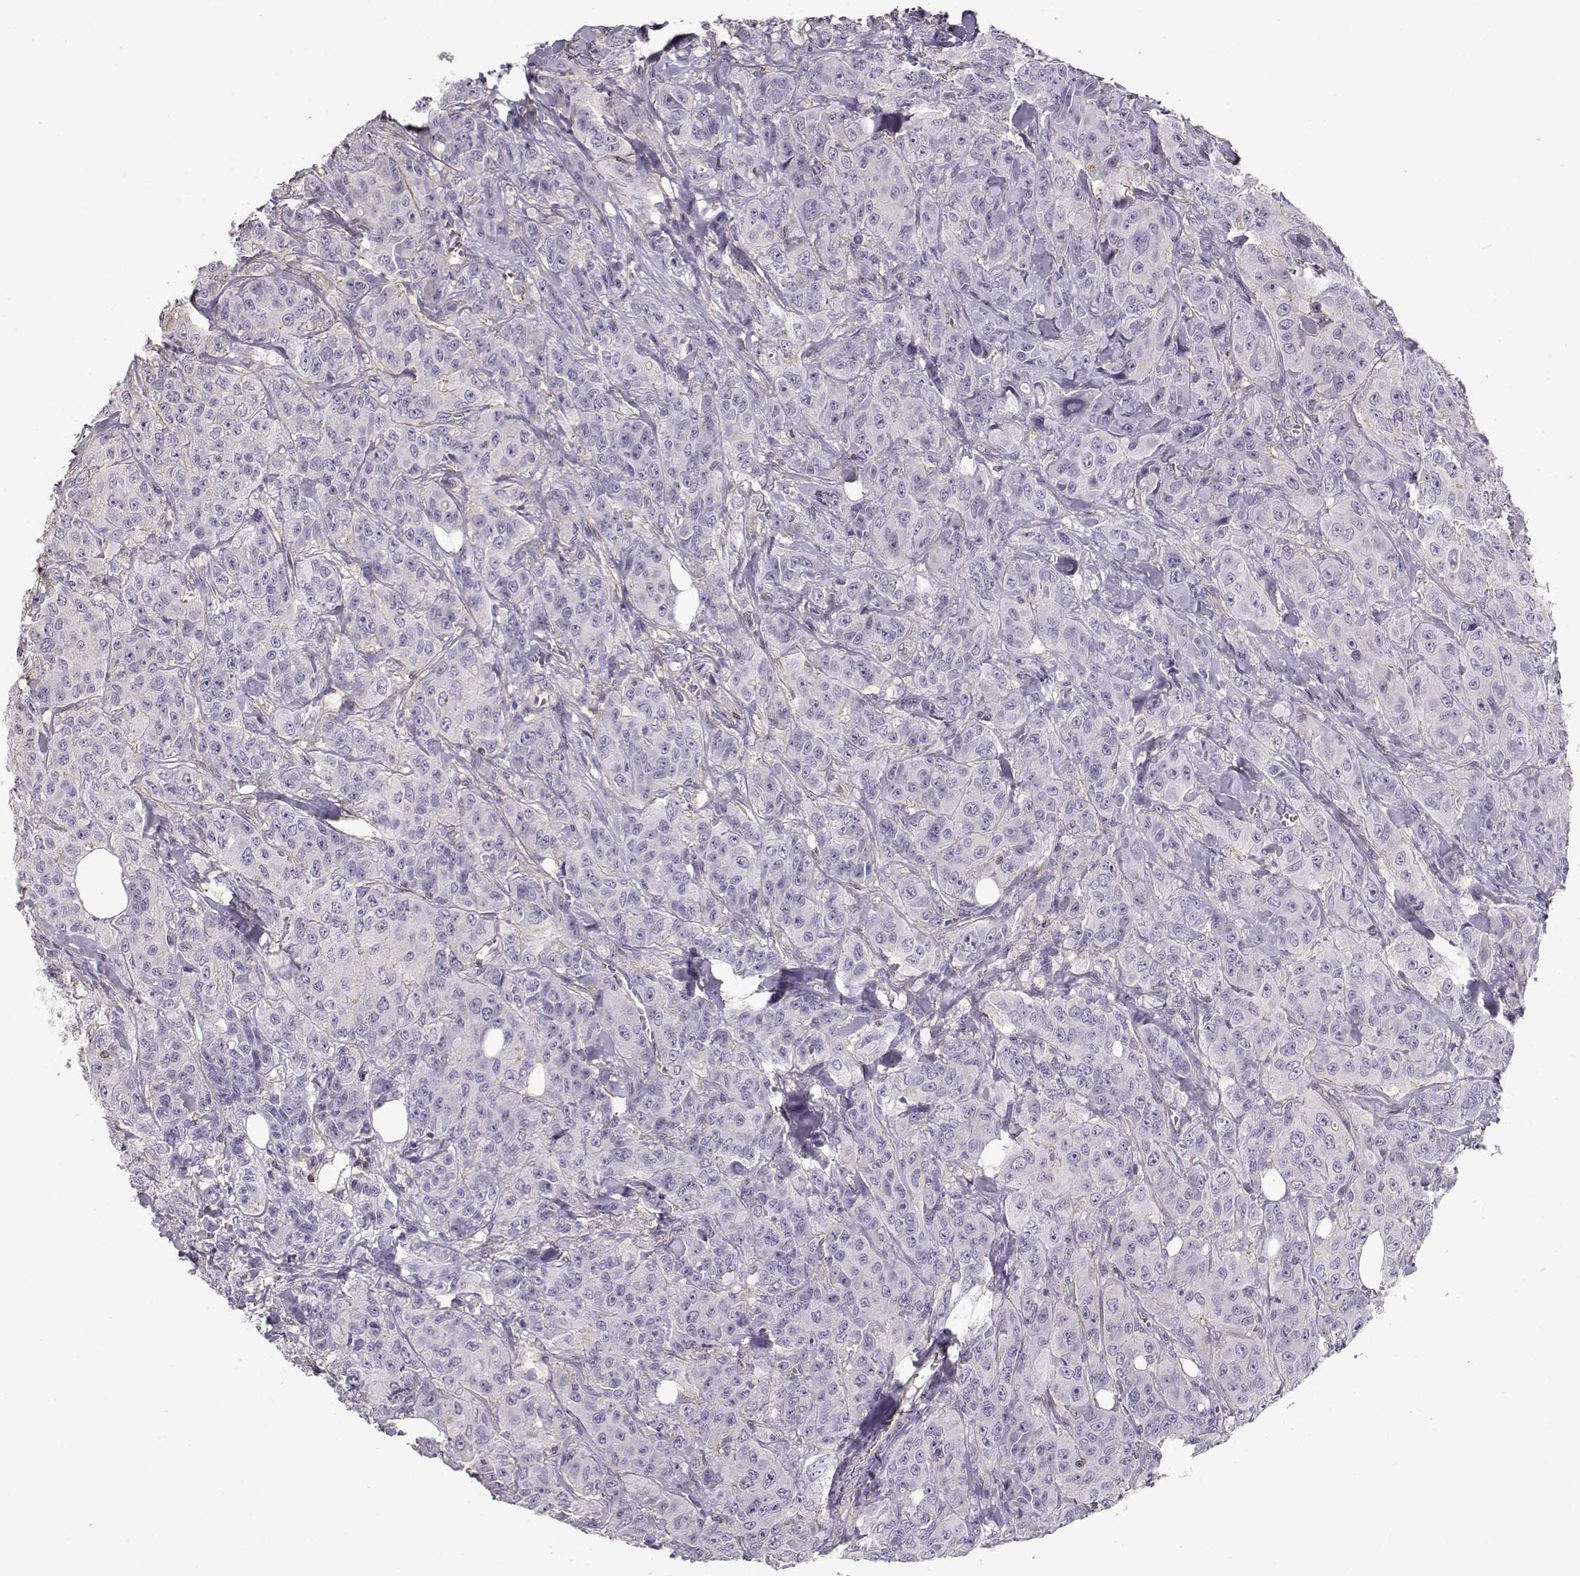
{"staining": {"intensity": "negative", "quantity": "none", "location": "none"}, "tissue": "breast cancer", "cell_type": "Tumor cells", "image_type": "cancer", "snomed": [{"axis": "morphology", "description": "Duct carcinoma"}, {"axis": "topography", "description": "Breast"}], "caption": "A photomicrograph of breast cancer (intraductal carcinoma) stained for a protein demonstrates no brown staining in tumor cells. (Brightfield microscopy of DAB immunohistochemistry (IHC) at high magnification).", "gene": "DAPL1", "patient": {"sex": "female", "age": 43}}